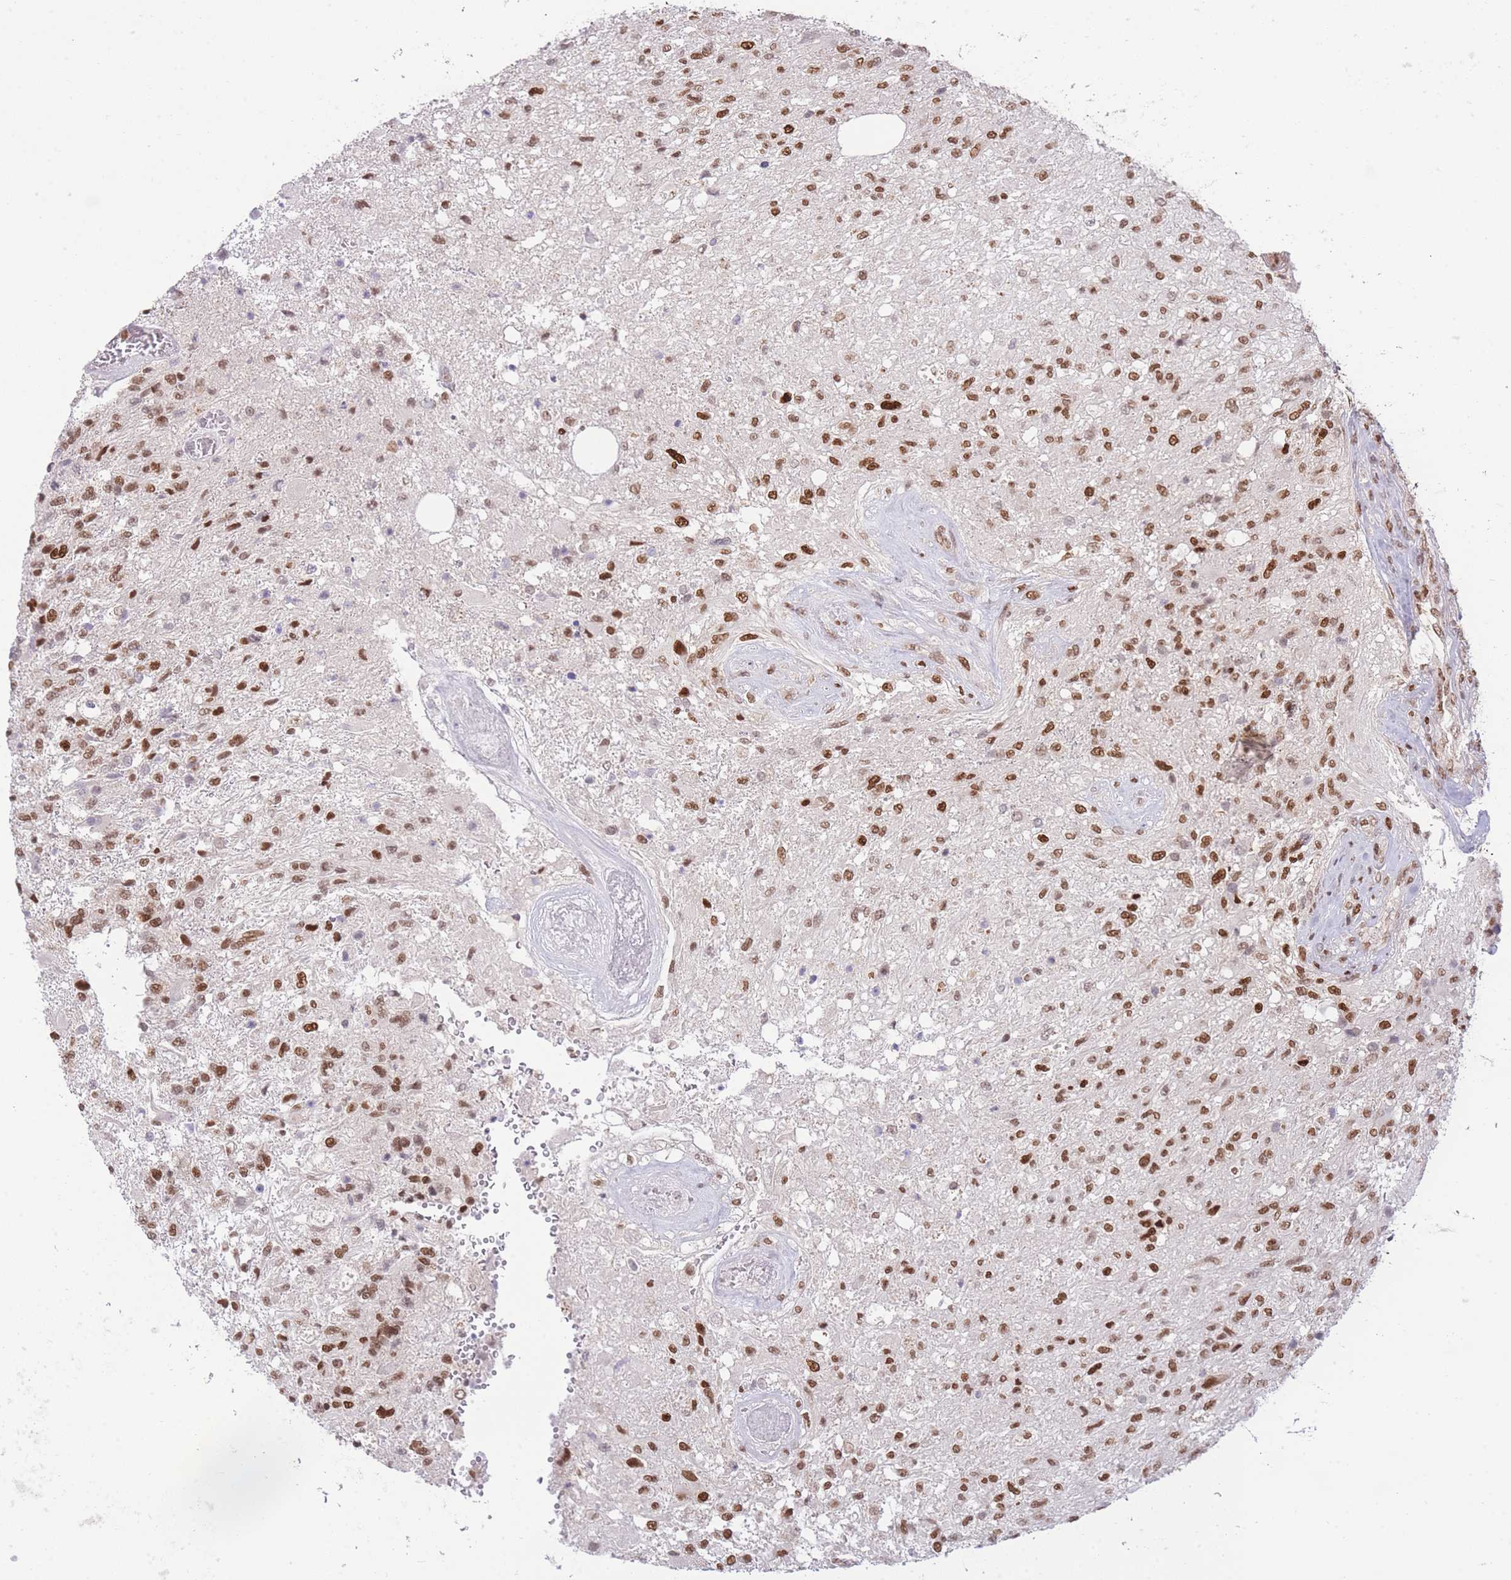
{"staining": {"intensity": "moderate", "quantity": ">75%", "location": "nuclear"}, "tissue": "glioma", "cell_type": "Tumor cells", "image_type": "cancer", "snomed": [{"axis": "morphology", "description": "Glioma, malignant, High grade"}, {"axis": "topography", "description": "Brain"}], "caption": "Glioma was stained to show a protein in brown. There is medium levels of moderate nuclear positivity in approximately >75% of tumor cells.", "gene": "CARD8", "patient": {"sex": "male", "age": 56}}